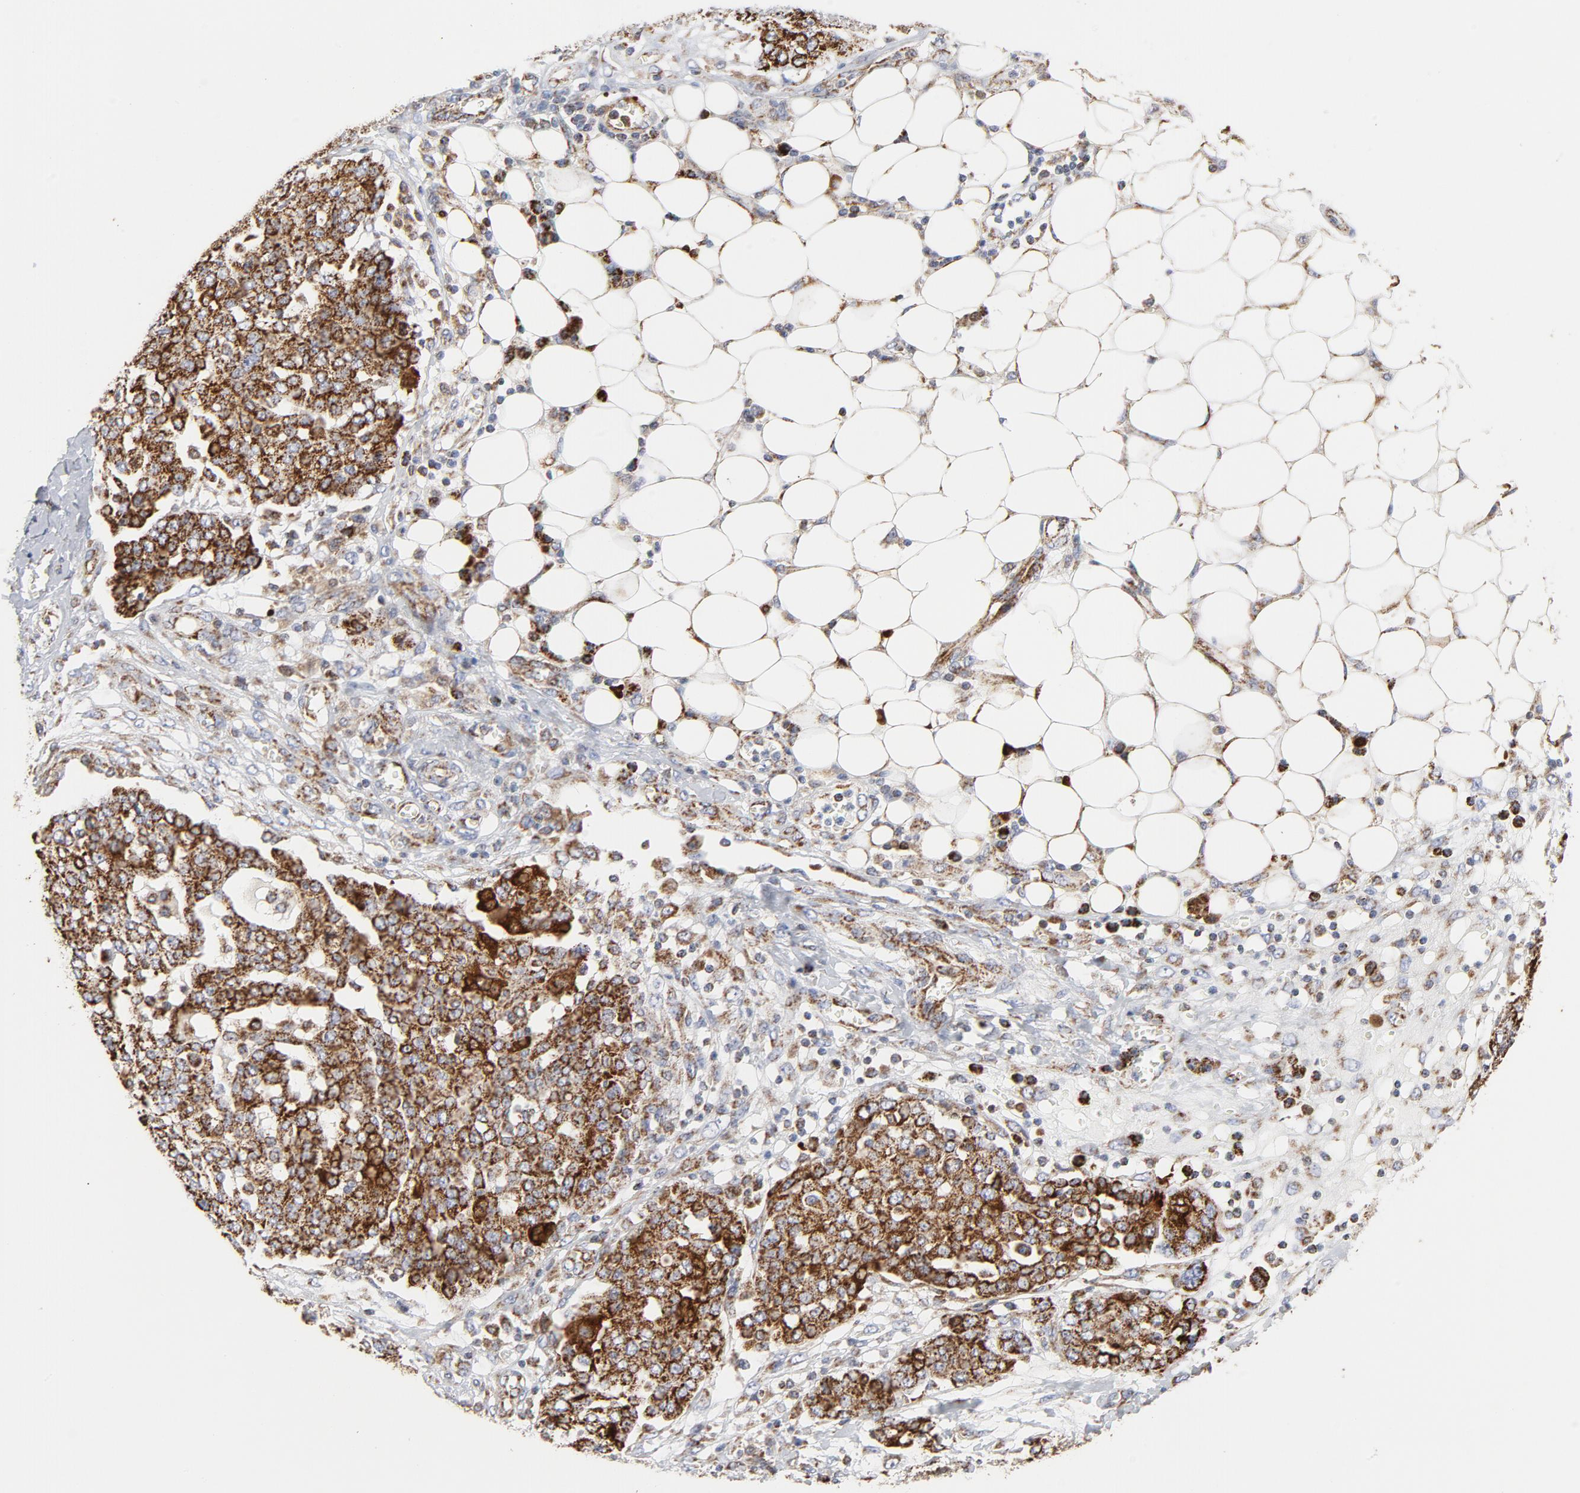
{"staining": {"intensity": "strong", "quantity": ">75%", "location": "cytoplasmic/membranous"}, "tissue": "ovarian cancer", "cell_type": "Tumor cells", "image_type": "cancer", "snomed": [{"axis": "morphology", "description": "Cystadenocarcinoma, serous, NOS"}, {"axis": "topography", "description": "Soft tissue"}, {"axis": "topography", "description": "Ovary"}], "caption": "The histopathology image exhibits immunohistochemical staining of ovarian serous cystadenocarcinoma. There is strong cytoplasmic/membranous expression is present in approximately >75% of tumor cells.", "gene": "CYCS", "patient": {"sex": "female", "age": 57}}